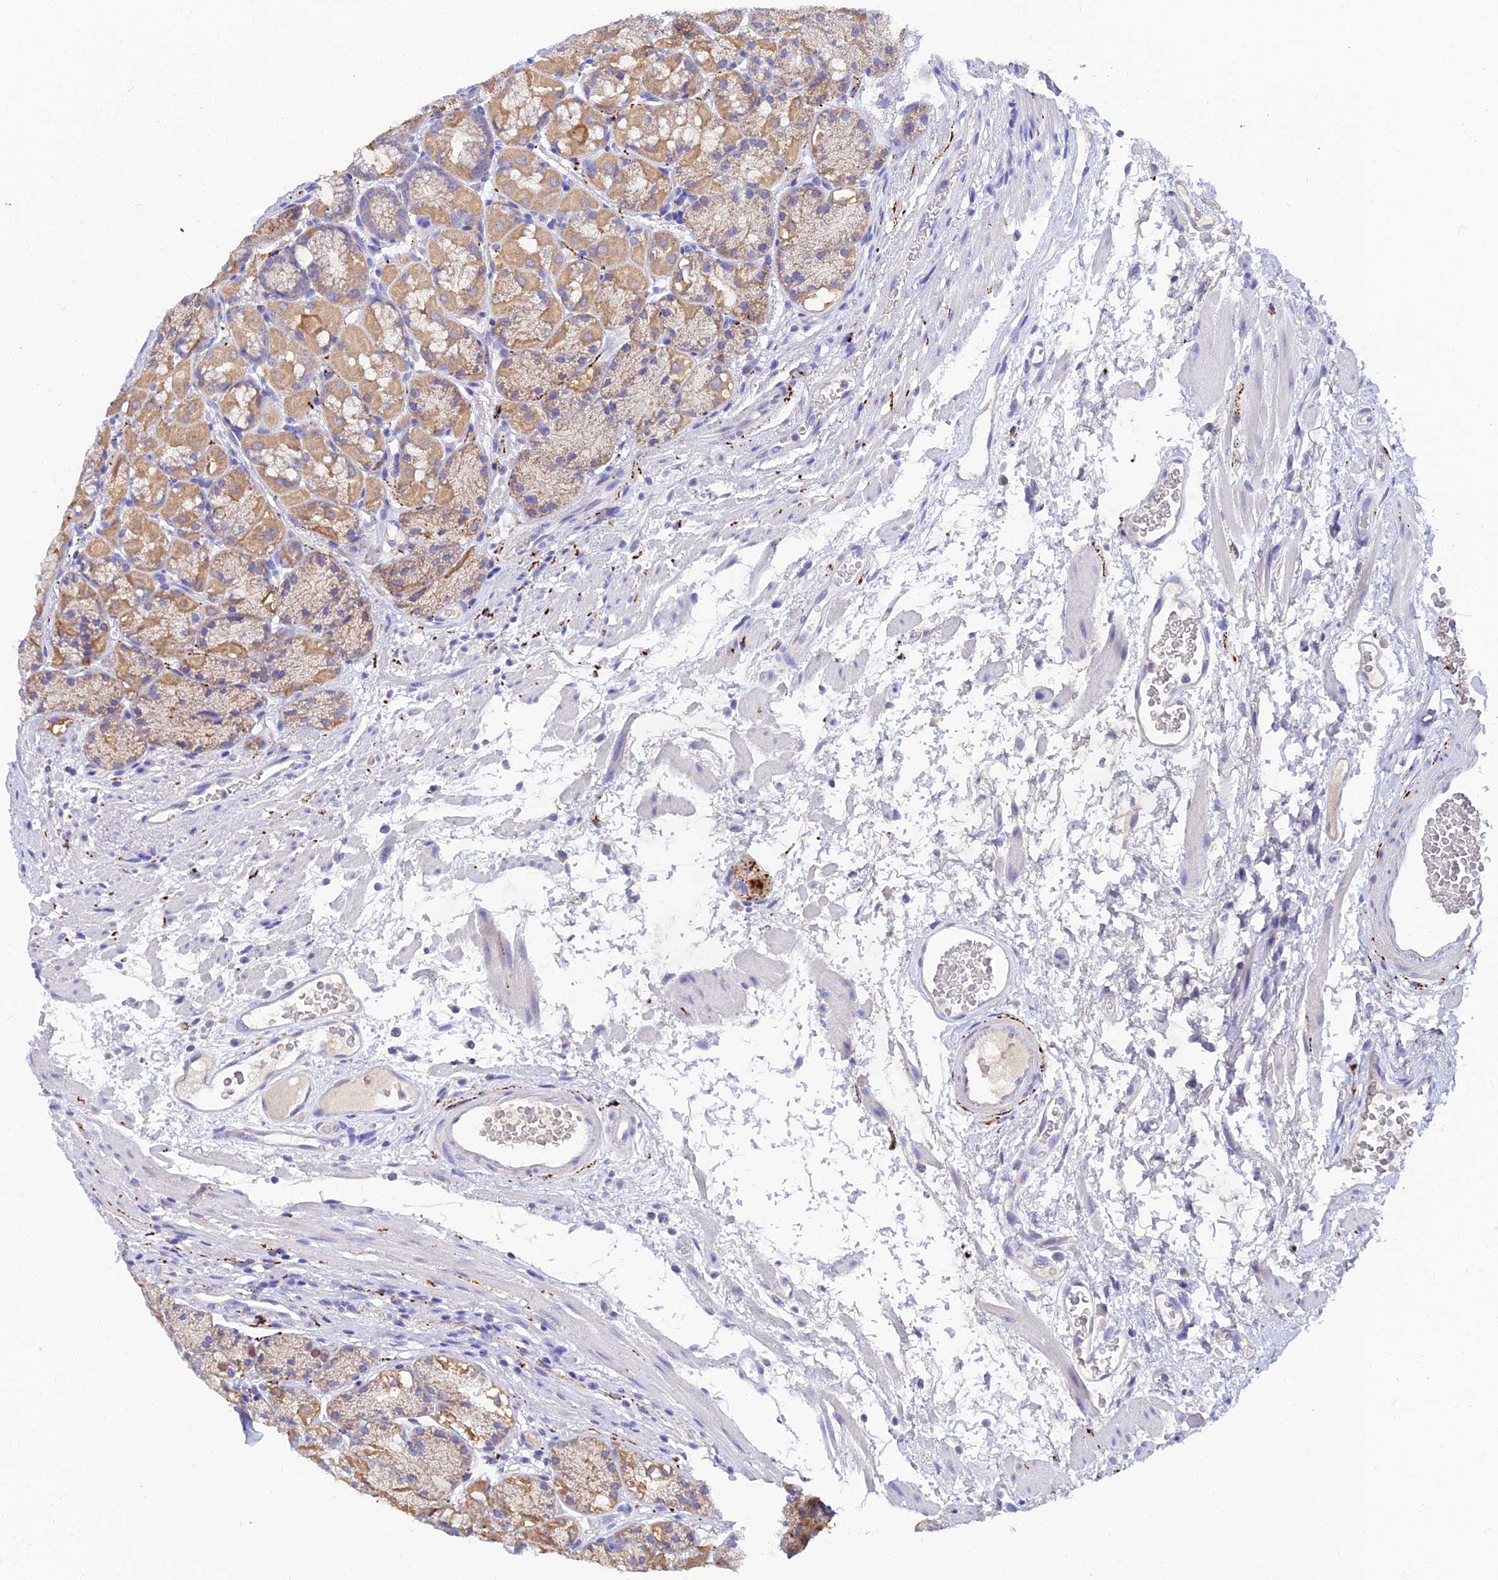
{"staining": {"intensity": "moderate", "quantity": ">75%", "location": "cytoplasmic/membranous"}, "tissue": "stomach", "cell_type": "Glandular cells", "image_type": "normal", "snomed": [{"axis": "morphology", "description": "Normal tissue, NOS"}, {"axis": "topography", "description": "Stomach"}], "caption": "Immunohistochemical staining of benign human stomach exhibits >75% levels of moderate cytoplasmic/membranous protein staining in about >75% of glandular cells.", "gene": "NPY", "patient": {"sex": "male", "age": 63}}